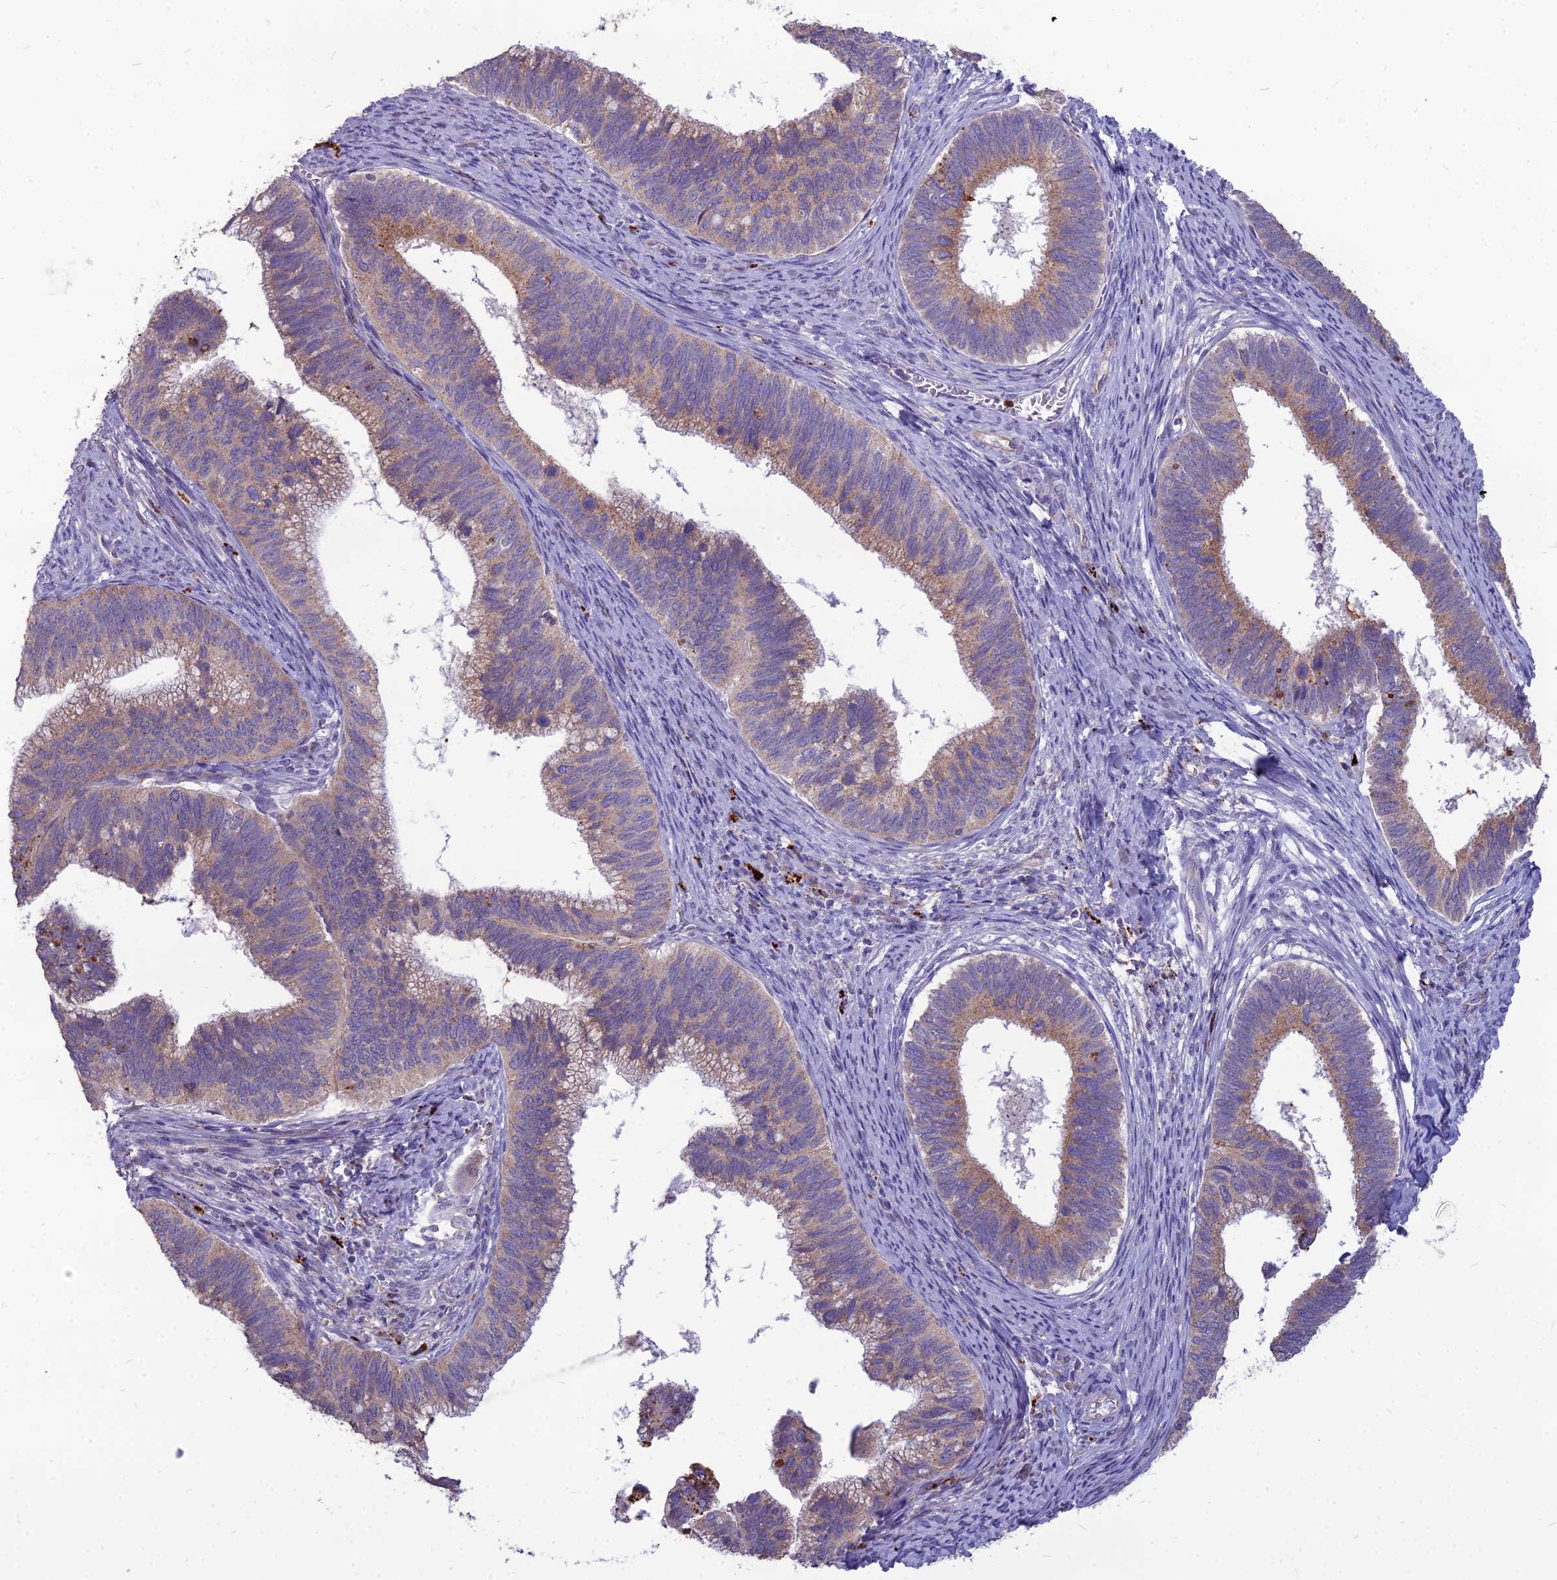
{"staining": {"intensity": "weak", "quantity": "25%-75%", "location": "cytoplasmic/membranous"}, "tissue": "cervical cancer", "cell_type": "Tumor cells", "image_type": "cancer", "snomed": [{"axis": "morphology", "description": "Adenocarcinoma, NOS"}, {"axis": "topography", "description": "Cervix"}], "caption": "Immunohistochemistry (IHC) (DAB) staining of human cervical adenocarcinoma shows weak cytoplasmic/membranous protein positivity in approximately 25%-75% of tumor cells.", "gene": "PCED1B", "patient": {"sex": "female", "age": 42}}